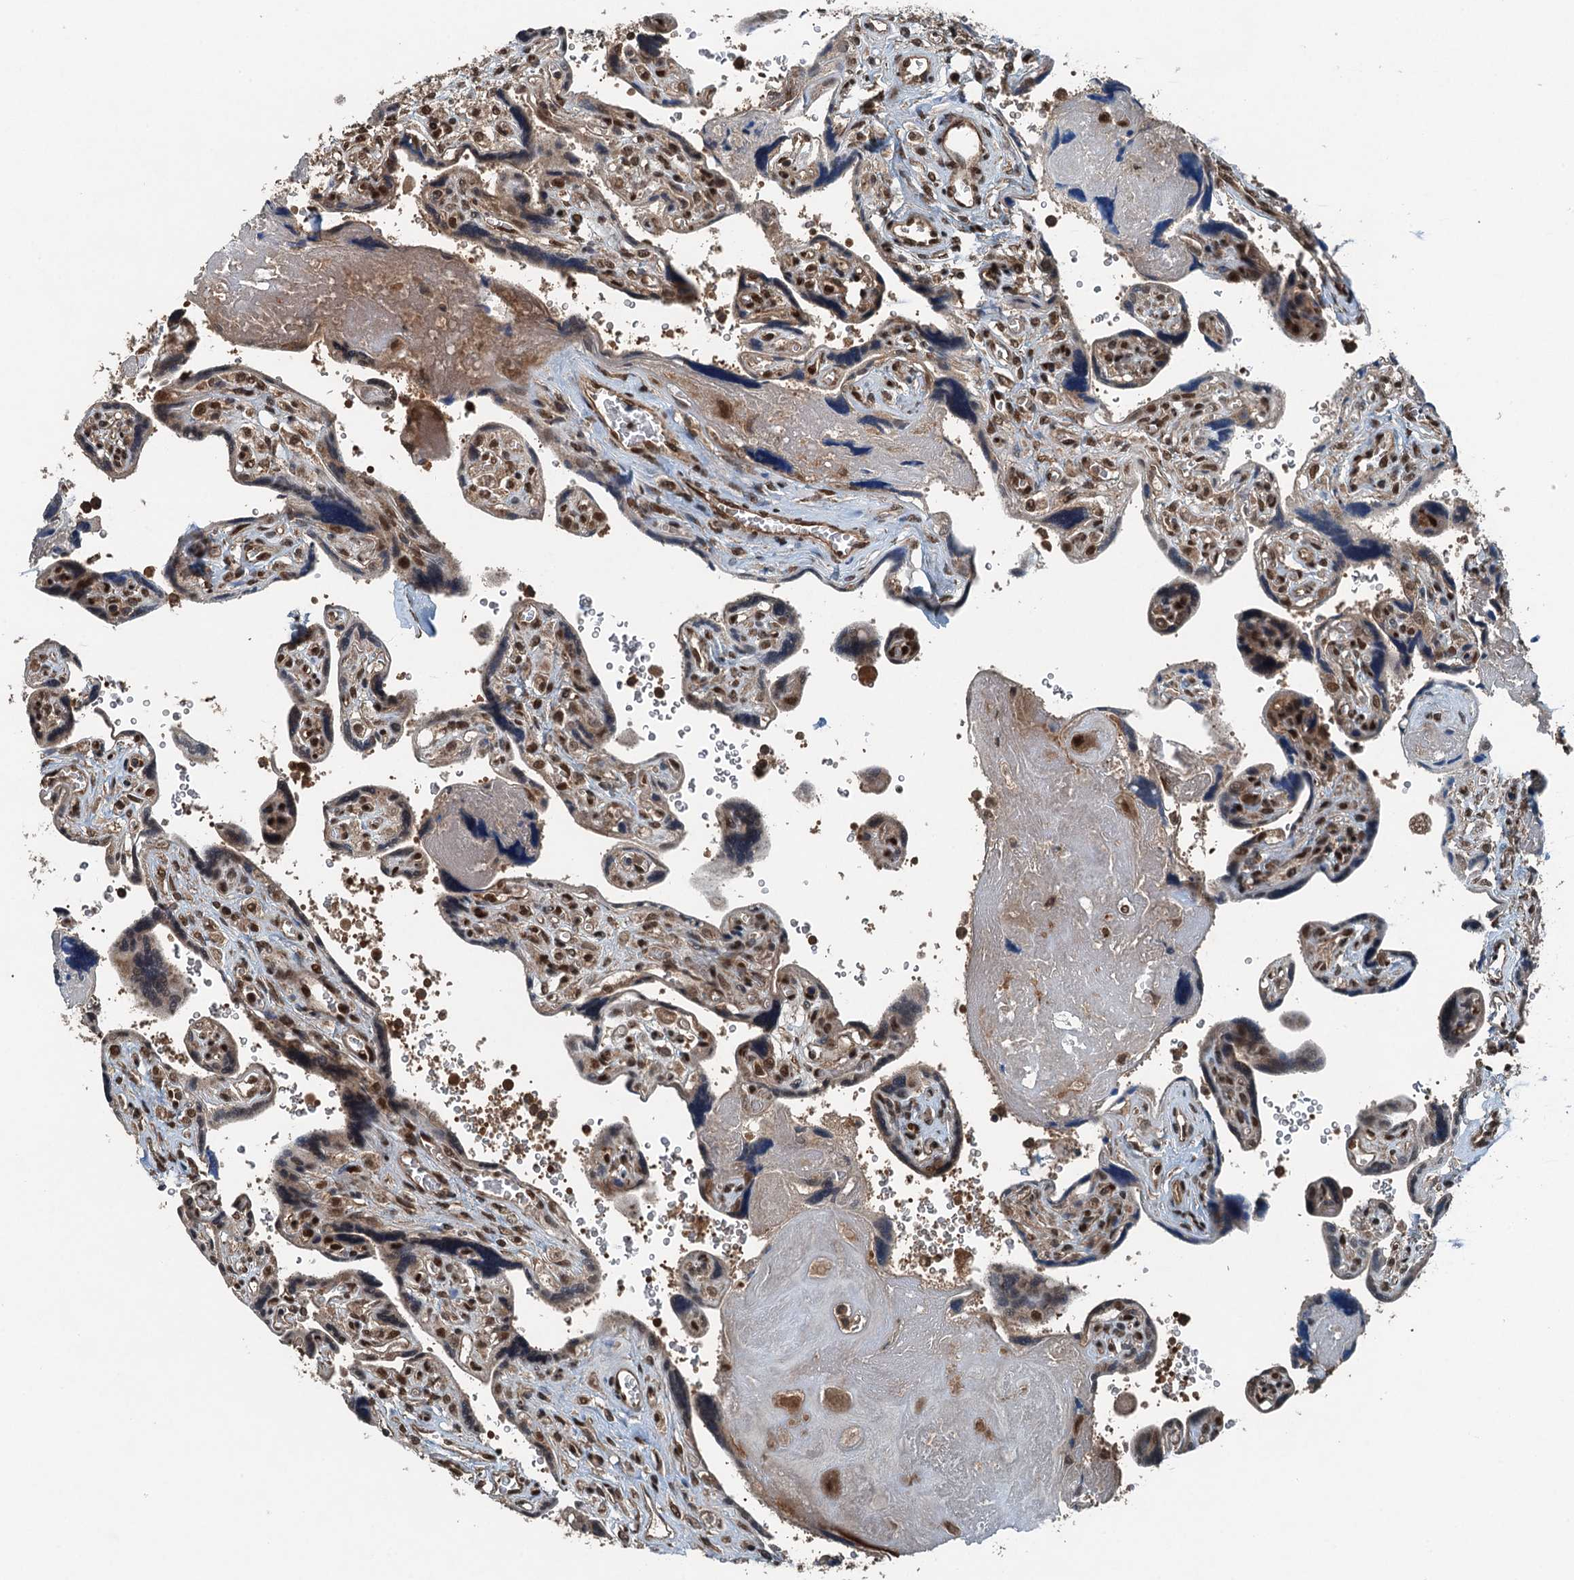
{"staining": {"intensity": "strong", "quantity": "25%-75%", "location": "nuclear"}, "tissue": "placenta", "cell_type": "Trophoblastic cells", "image_type": "normal", "snomed": [{"axis": "morphology", "description": "Normal tissue, NOS"}, {"axis": "topography", "description": "Placenta"}], "caption": "The micrograph shows immunohistochemical staining of normal placenta. There is strong nuclear positivity is seen in approximately 25%-75% of trophoblastic cells.", "gene": "UBXN6", "patient": {"sex": "female", "age": 39}}